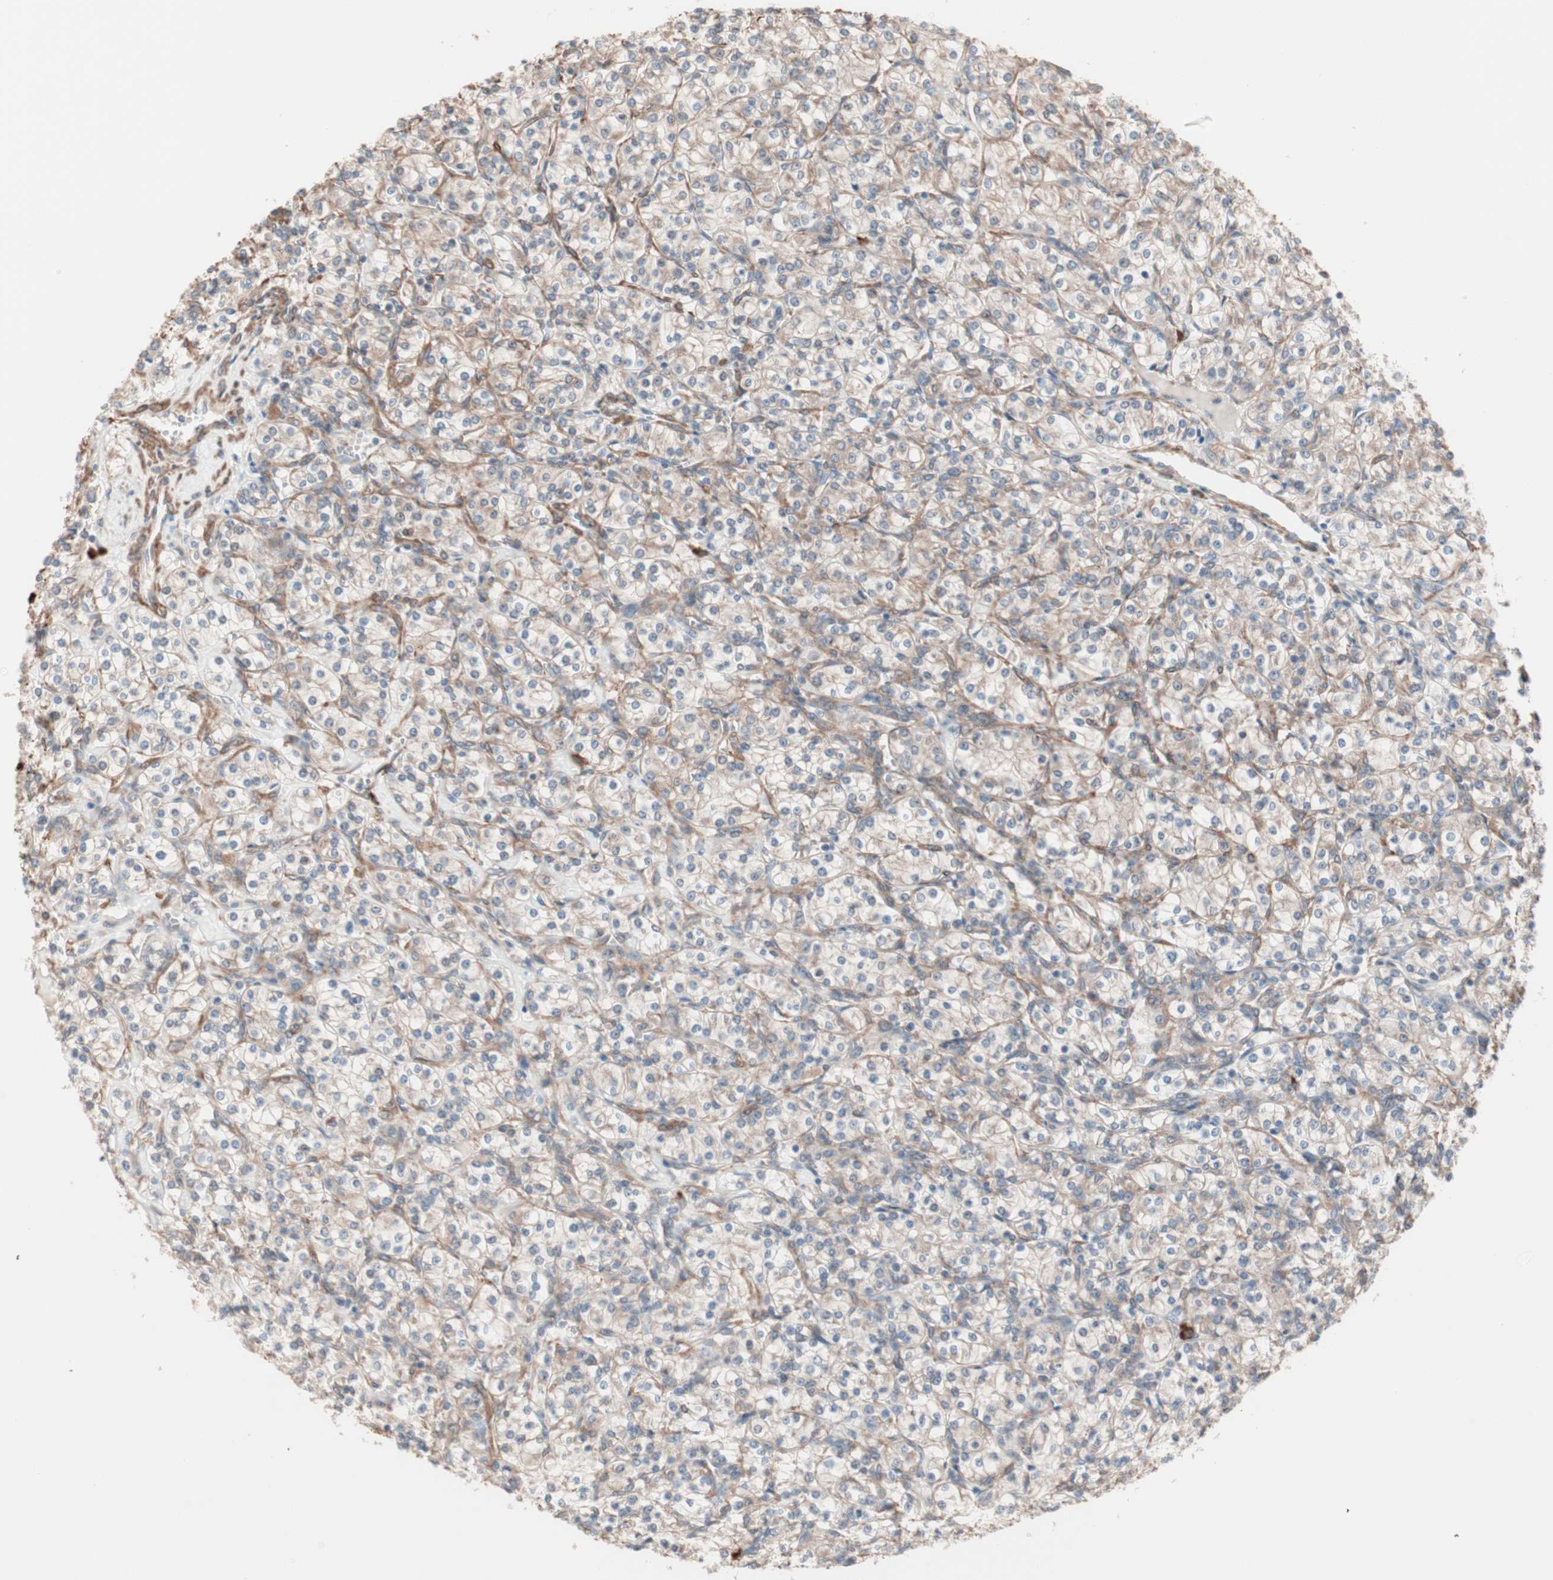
{"staining": {"intensity": "weak", "quantity": ">75%", "location": "cytoplasmic/membranous"}, "tissue": "renal cancer", "cell_type": "Tumor cells", "image_type": "cancer", "snomed": [{"axis": "morphology", "description": "Adenocarcinoma, NOS"}, {"axis": "topography", "description": "Kidney"}], "caption": "Immunohistochemical staining of renal cancer (adenocarcinoma) exhibits weak cytoplasmic/membranous protein staining in about >75% of tumor cells. Using DAB (brown) and hematoxylin (blue) stains, captured at high magnification using brightfield microscopy.", "gene": "ALG5", "patient": {"sex": "male", "age": 77}}